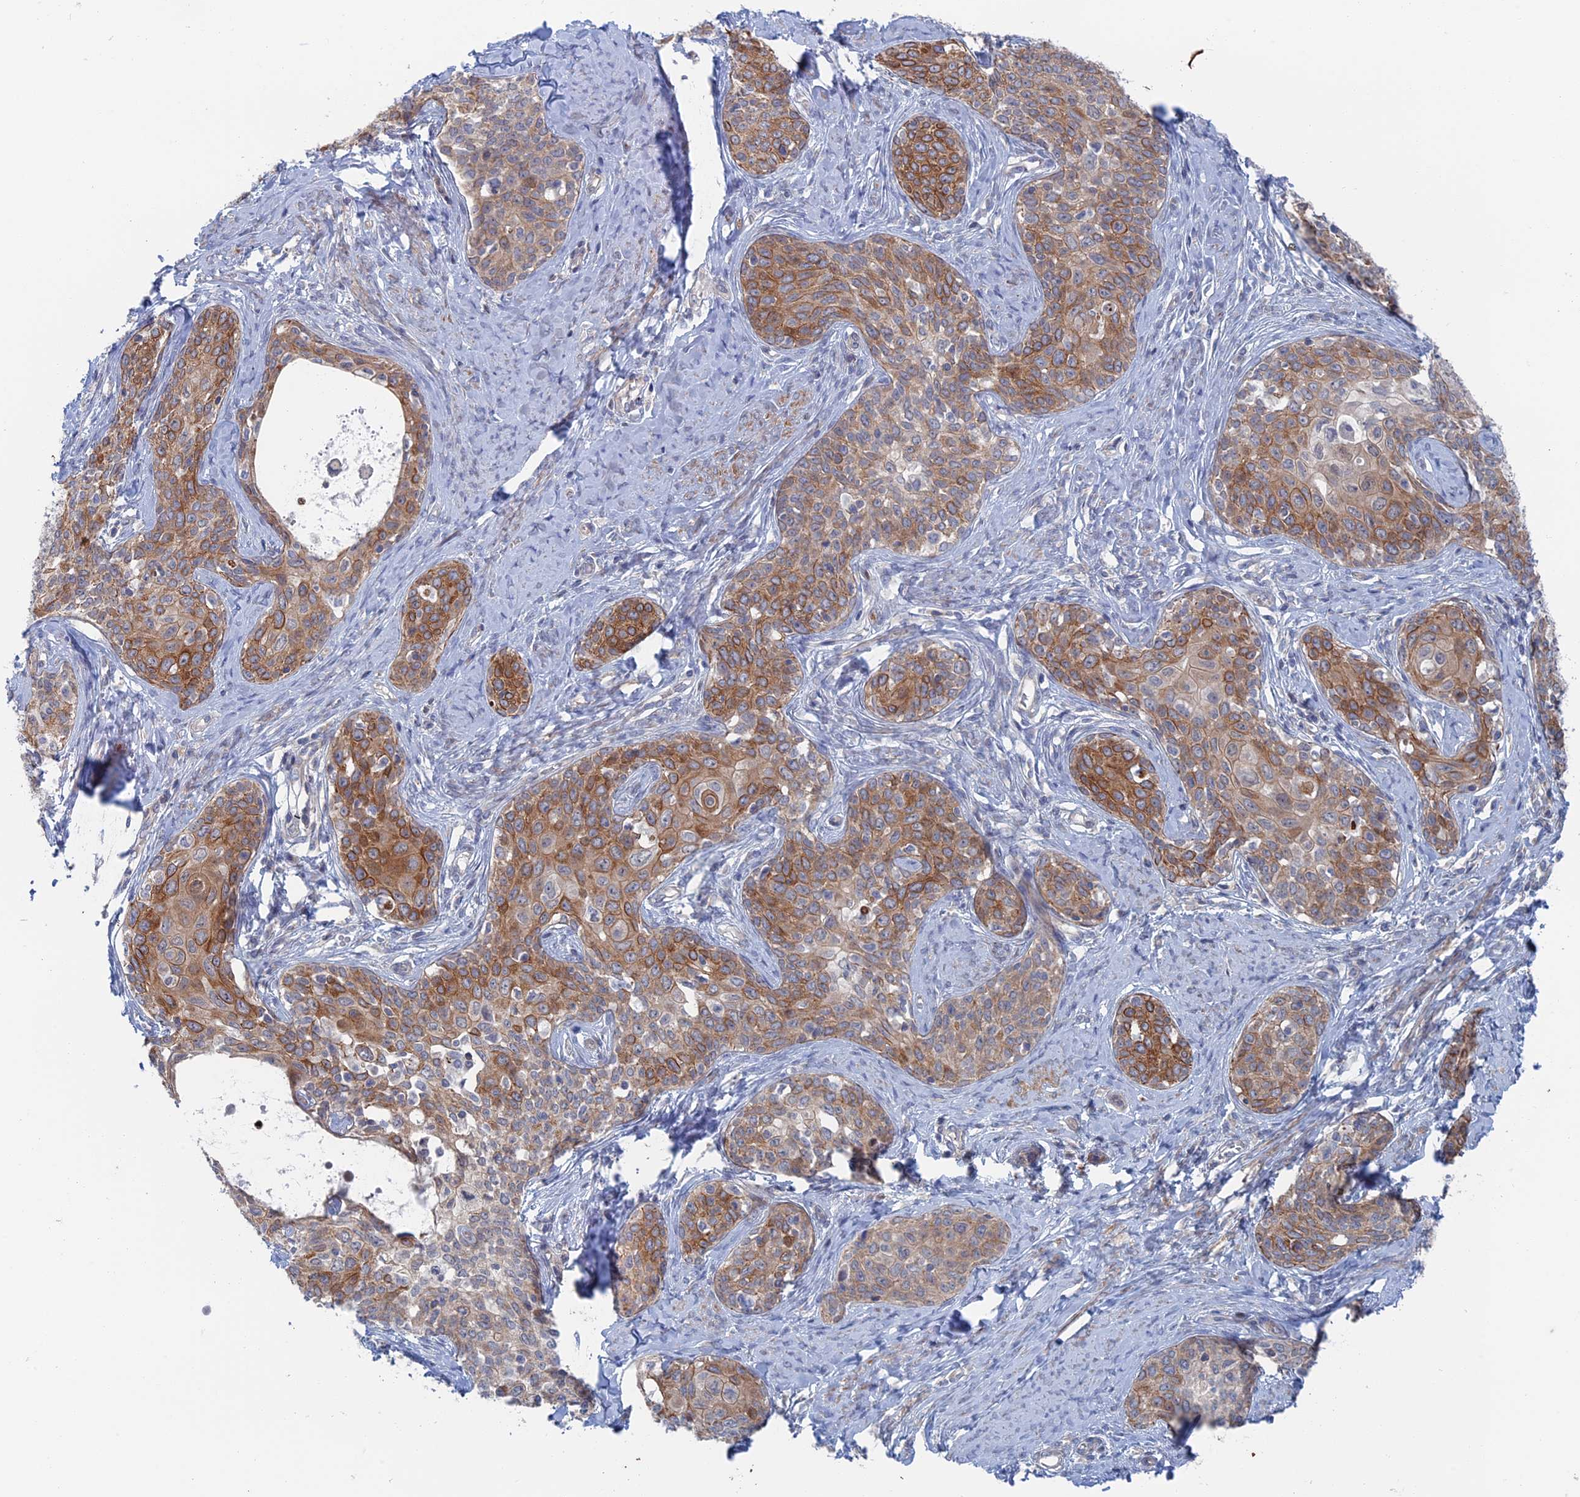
{"staining": {"intensity": "moderate", "quantity": "25%-75%", "location": "cytoplasmic/membranous"}, "tissue": "cervical cancer", "cell_type": "Tumor cells", "image_type": "cancer", "snomed": [{"axis": "morphology", "description": "Squamous cell carcinoma, NOS"}, {"axis": "morphology", "description": "Adenocarcinoma, NOS"}, {"axis": "topography", "description": "Cervix"}], "caption": "Human cervical cancer (squamous cell carcinoma) stained for a protein (brown) displays moderate cytoplasmic/membranous positive staining in approximately 25%-75% of tumor cells.", "gene": "IL7", "patient": {"sex": "female", "age": 52}}